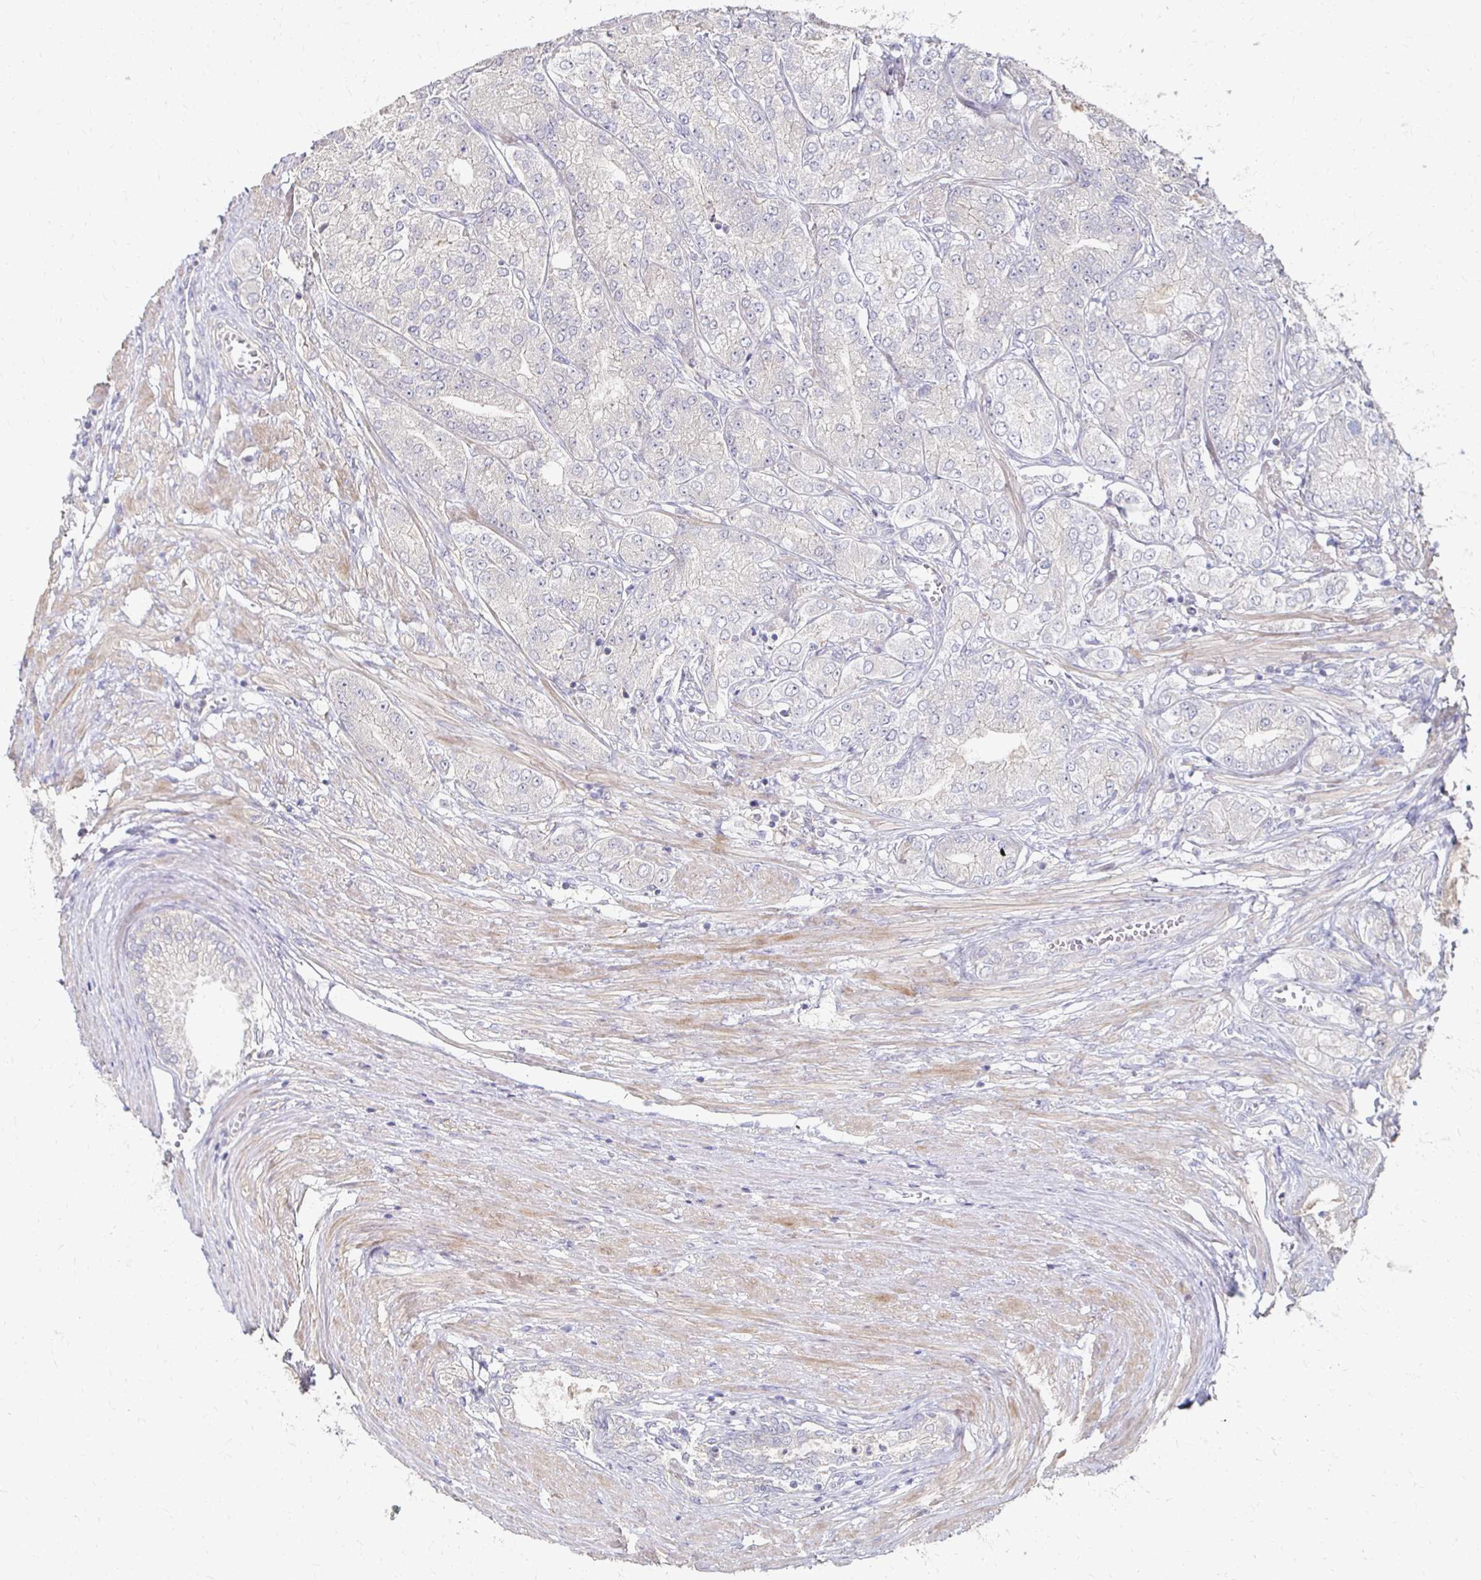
{"staining": {"intensity": "negative", "quantity": "none", "location": "none"}, "tissue": "prostate cancer", "cell_type": "Tumor cells", "image_type": "cancer", "snomed": [{"axis": "morphology", "description": "Adenocarcinoma, High grade"}, {"axis": "topography", "description": "Prostate"}], "caption": "Immunohistochemistry of adenocarcinoma (high-grade) (prostate) reveals no positivity in tumor cells.", "gene": "ZNF727", "patient": {"sex": "male", "age": 61}}